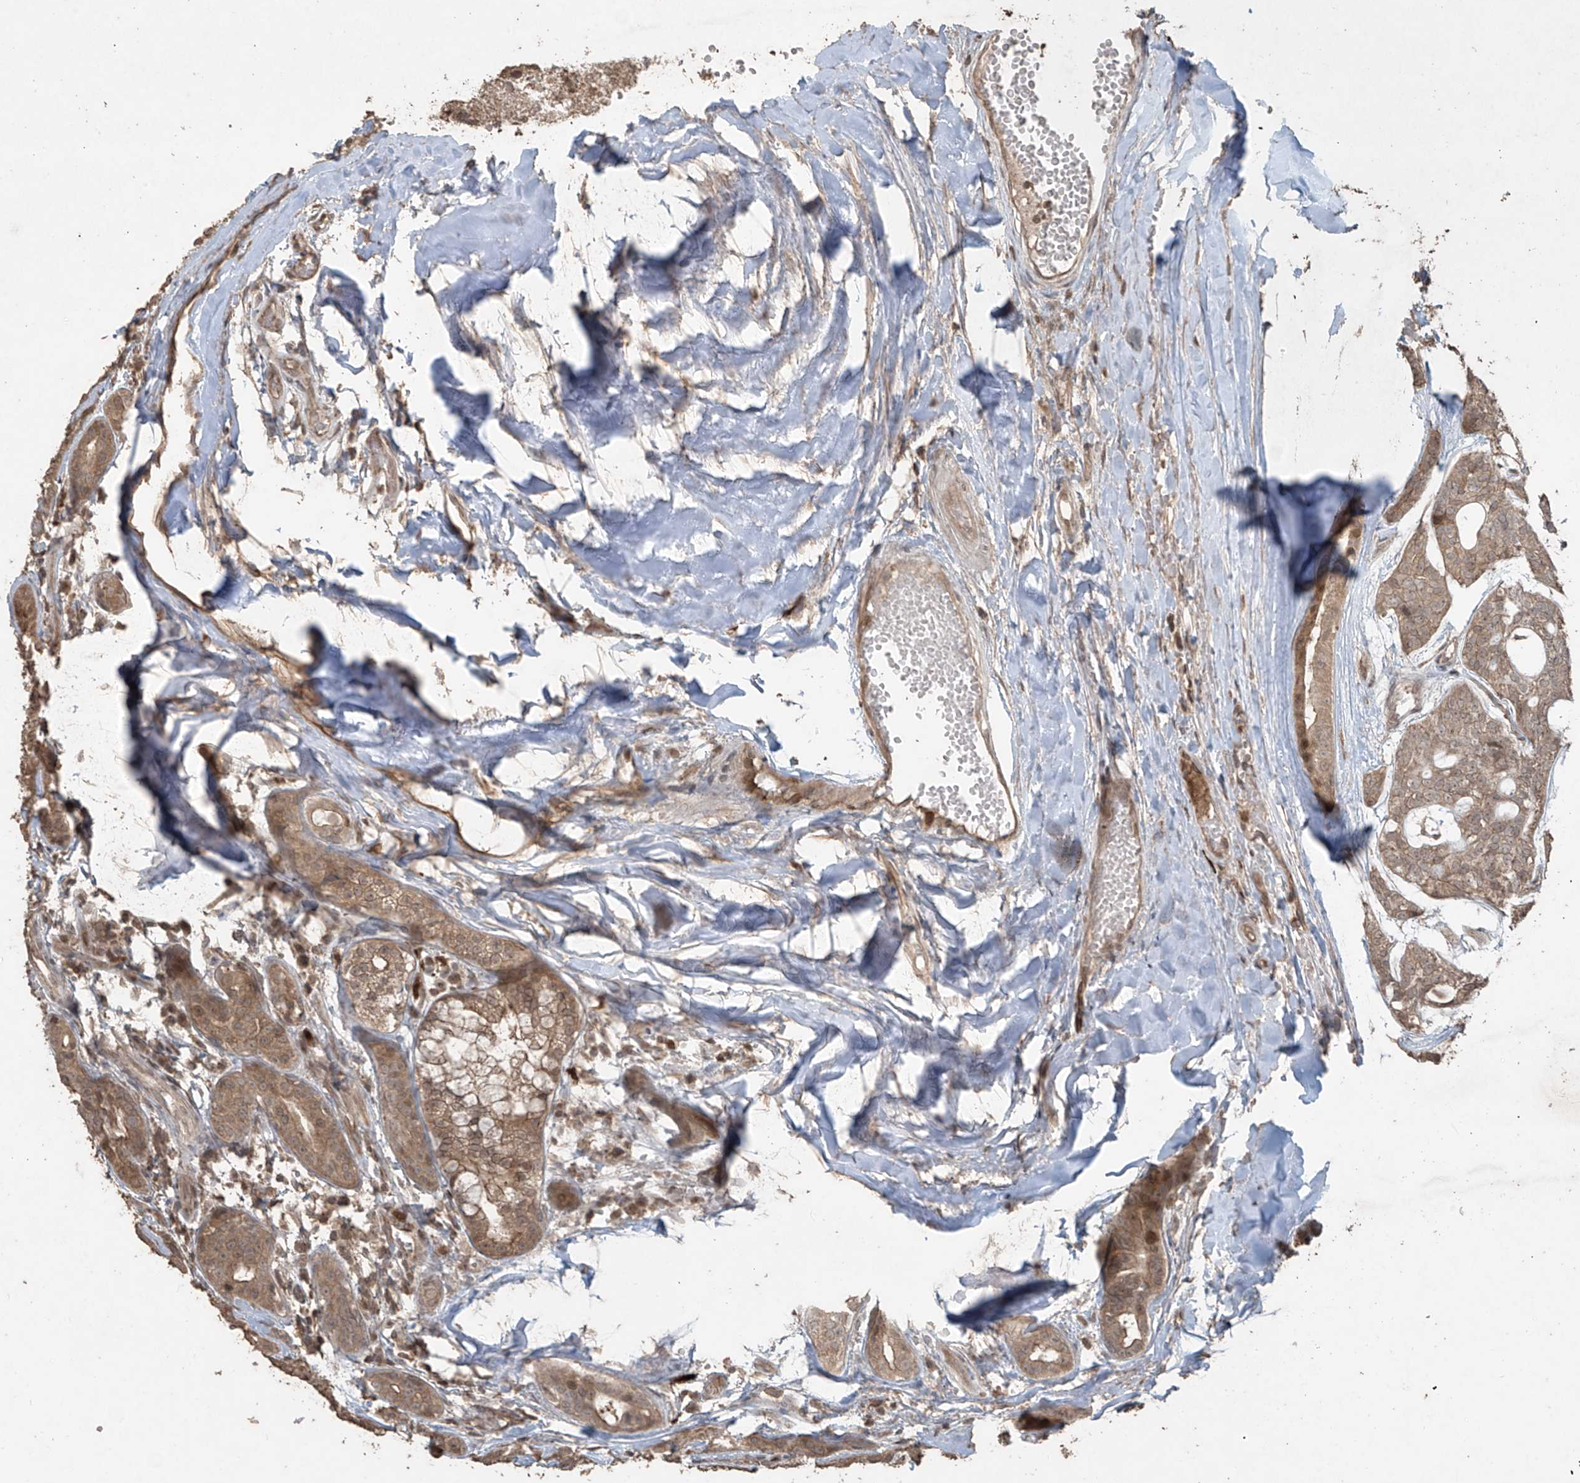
{"staining": {"intensity": "moderate", "quantity": ">75%", "location": "cytoplasmic/membranous"}, "tissue": "head and neck cancer", "cell_type": "Tumor cells", "image_type": "cancer", "snomed": [{"axis": "morphology", "description": "Adenocarcinoma, NOS"}, {"axis": "topography", "description": "Head-Neck"}], "caption": "Tumor cells reveal medium levels of moderate cytoplasmic/membranous expression in approximately >75% of cells in human adenocarcinoma (head and neck).", "gene": "PGPEP1", "patient": {"sex": "male", "age": 66}}